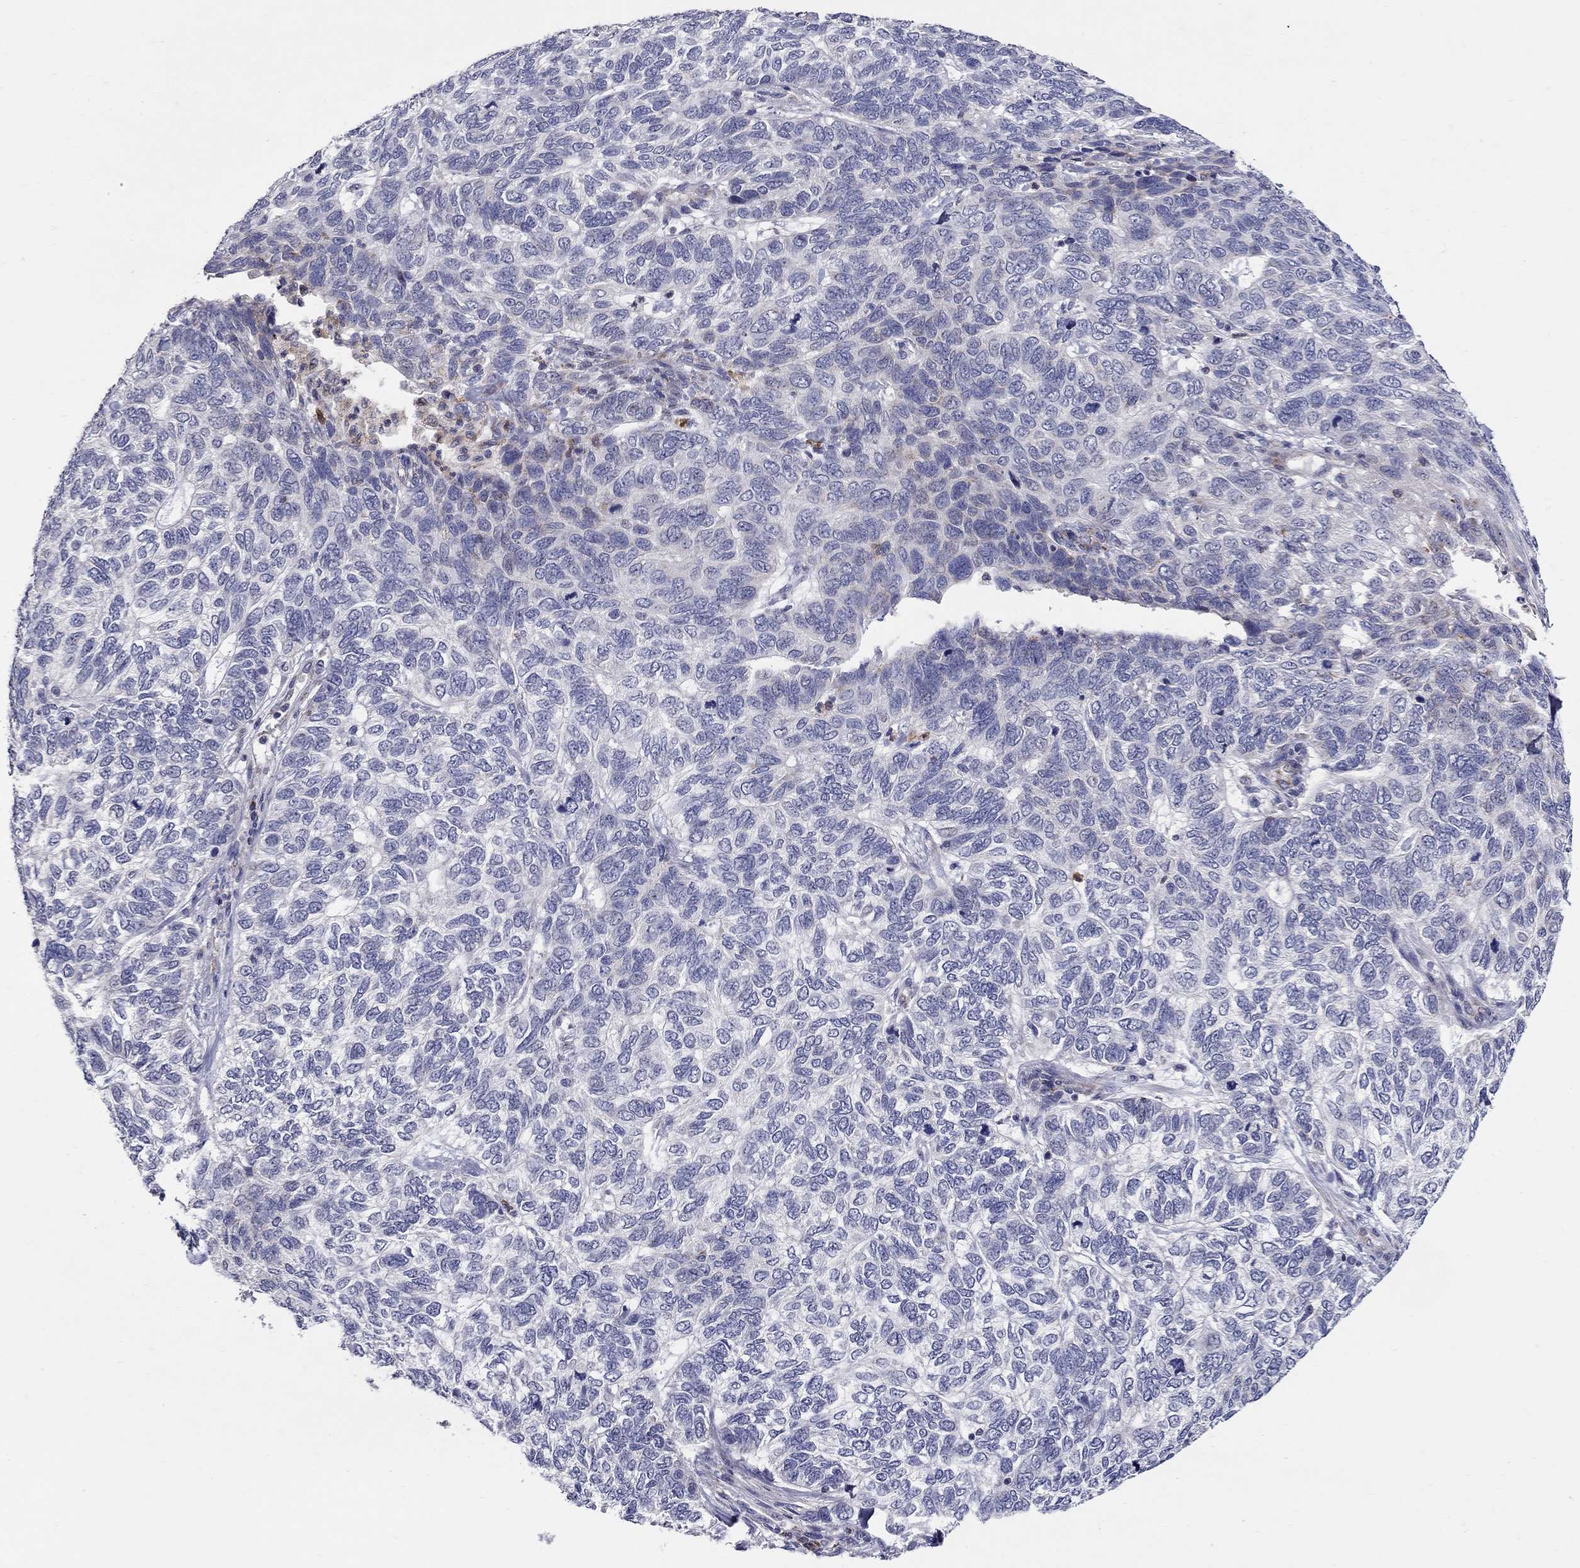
{"staining": {"intensity": "negative", "quantity": "none", "location": "none"}, "tissue": "skin cancer", "cell_type": "Tumor cells", "image_type": "cancer", "snomed": [{"axis": "morphology", "description": "Basal cell carcinoma"}, {"axis": "topography", "description": "Skin"}], "caption": "A high-resolution micrograph shows immunohistochemistry (IHC) staining of basal cell carcinoma (skin), which exhibits no significant expression in tumor cells.", "gene": "HMX2", "patient": {"sex": "female", "age": 65}}